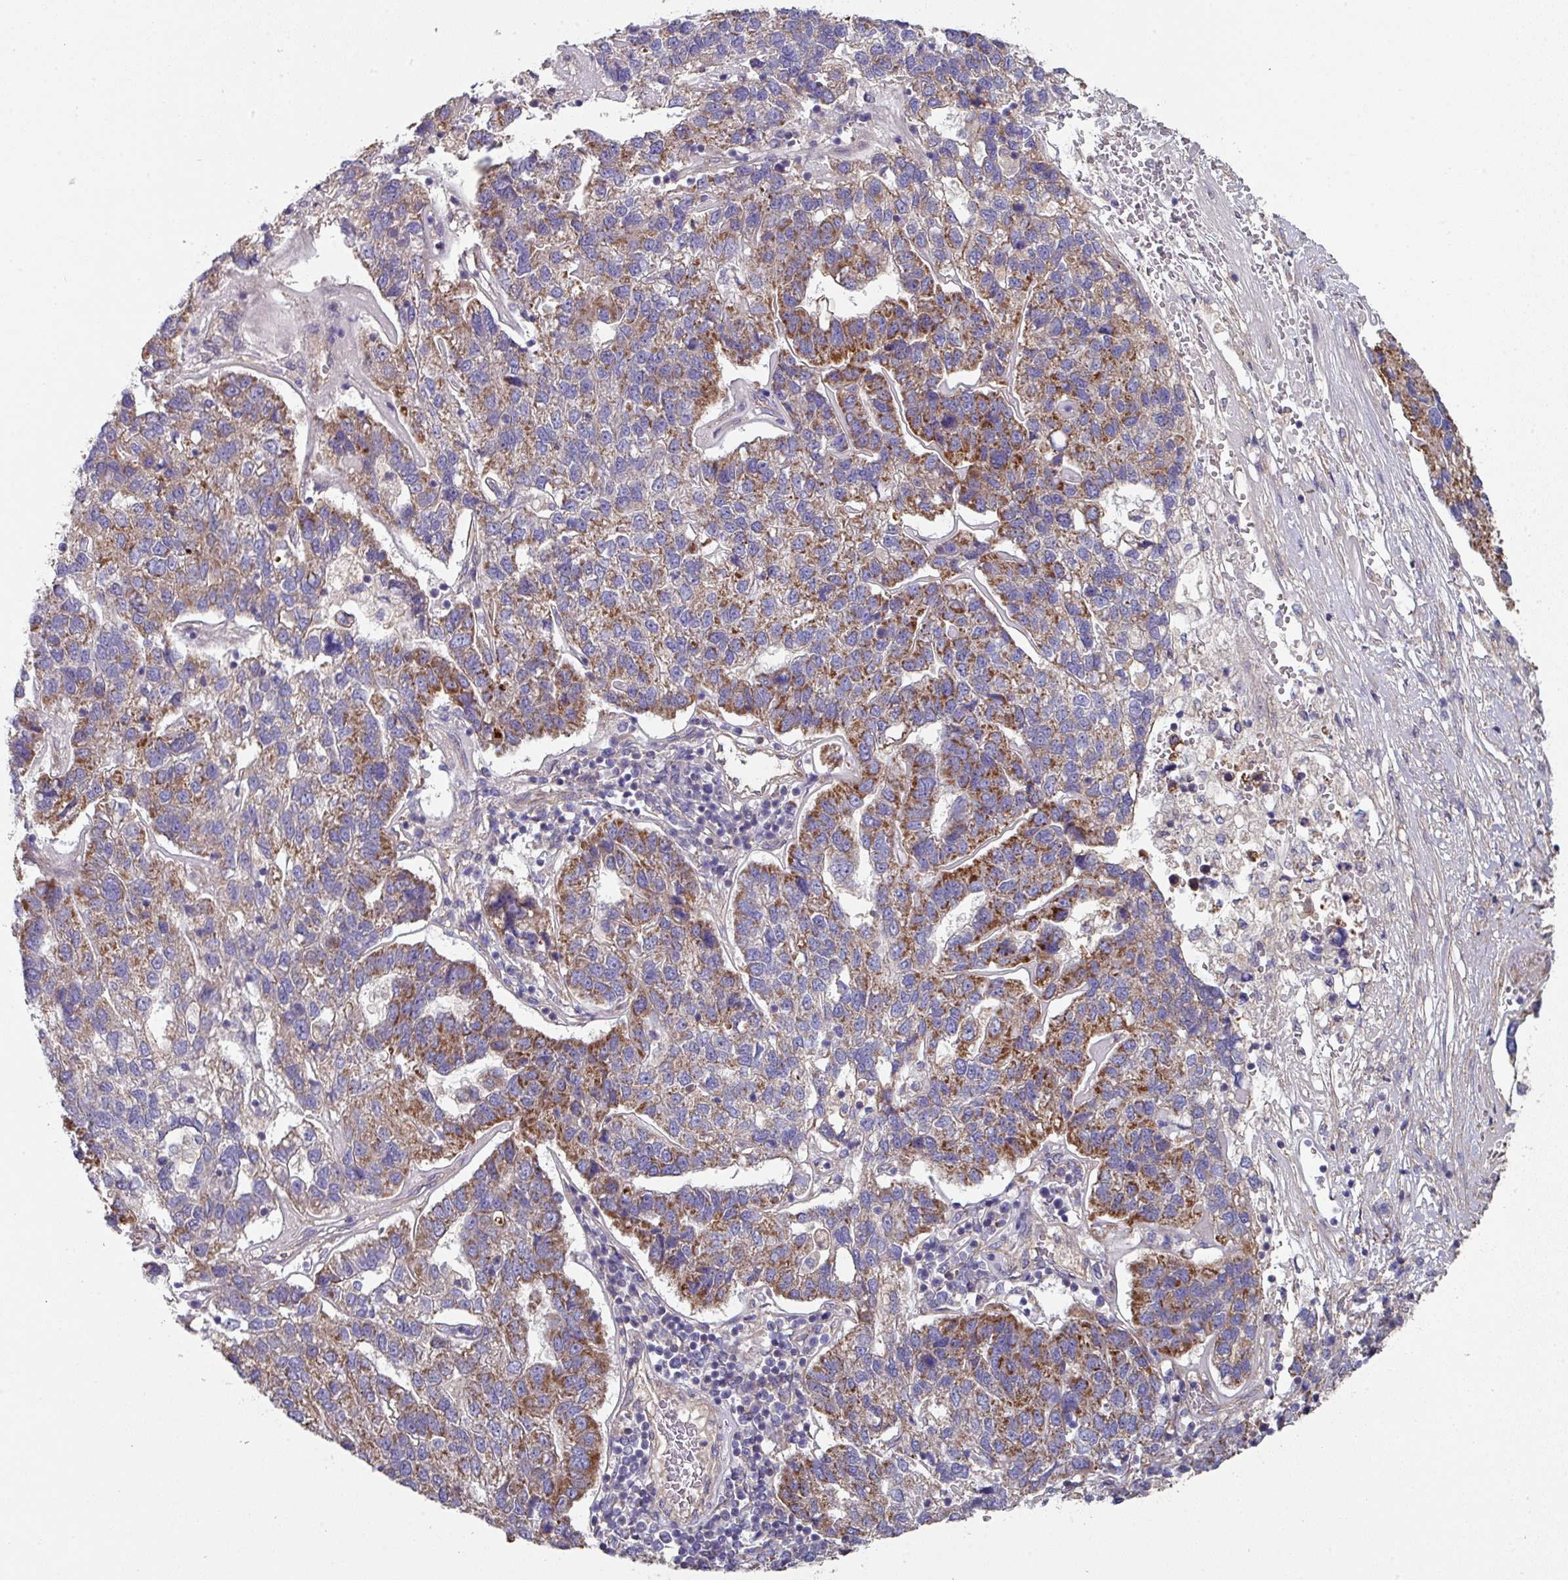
{"staining": {"intensity": "moderate", "quantity": "25%-75%", "location": "cytoplasmic/membranous"}, "tissue": "pancreatic cancer", "cell_type": "Tumor cells", "image_type": "cancer", "snomed": [{"axis": "morphology", "description": "Adenocarcinoma, NOS"}, {"axis": "topography", "description": "Pancreas"}], "caption": "DAB (3,3'-diaminobenzidine) immunohistochemical staining of human adenocarcinoma (pancreatic) demonstrates moderate cytoplasmic/membranous protein expression in about 25%-75% of tumor cells. The protein of interest is stained brown, and the nuclei are stained in blue (DAB (3,3'-diaminobenzidine) IHC with brightfield microscopy, high magnification).", "gene": "DCAF12L2", "patient": {"sex": "female", "age": 61}}